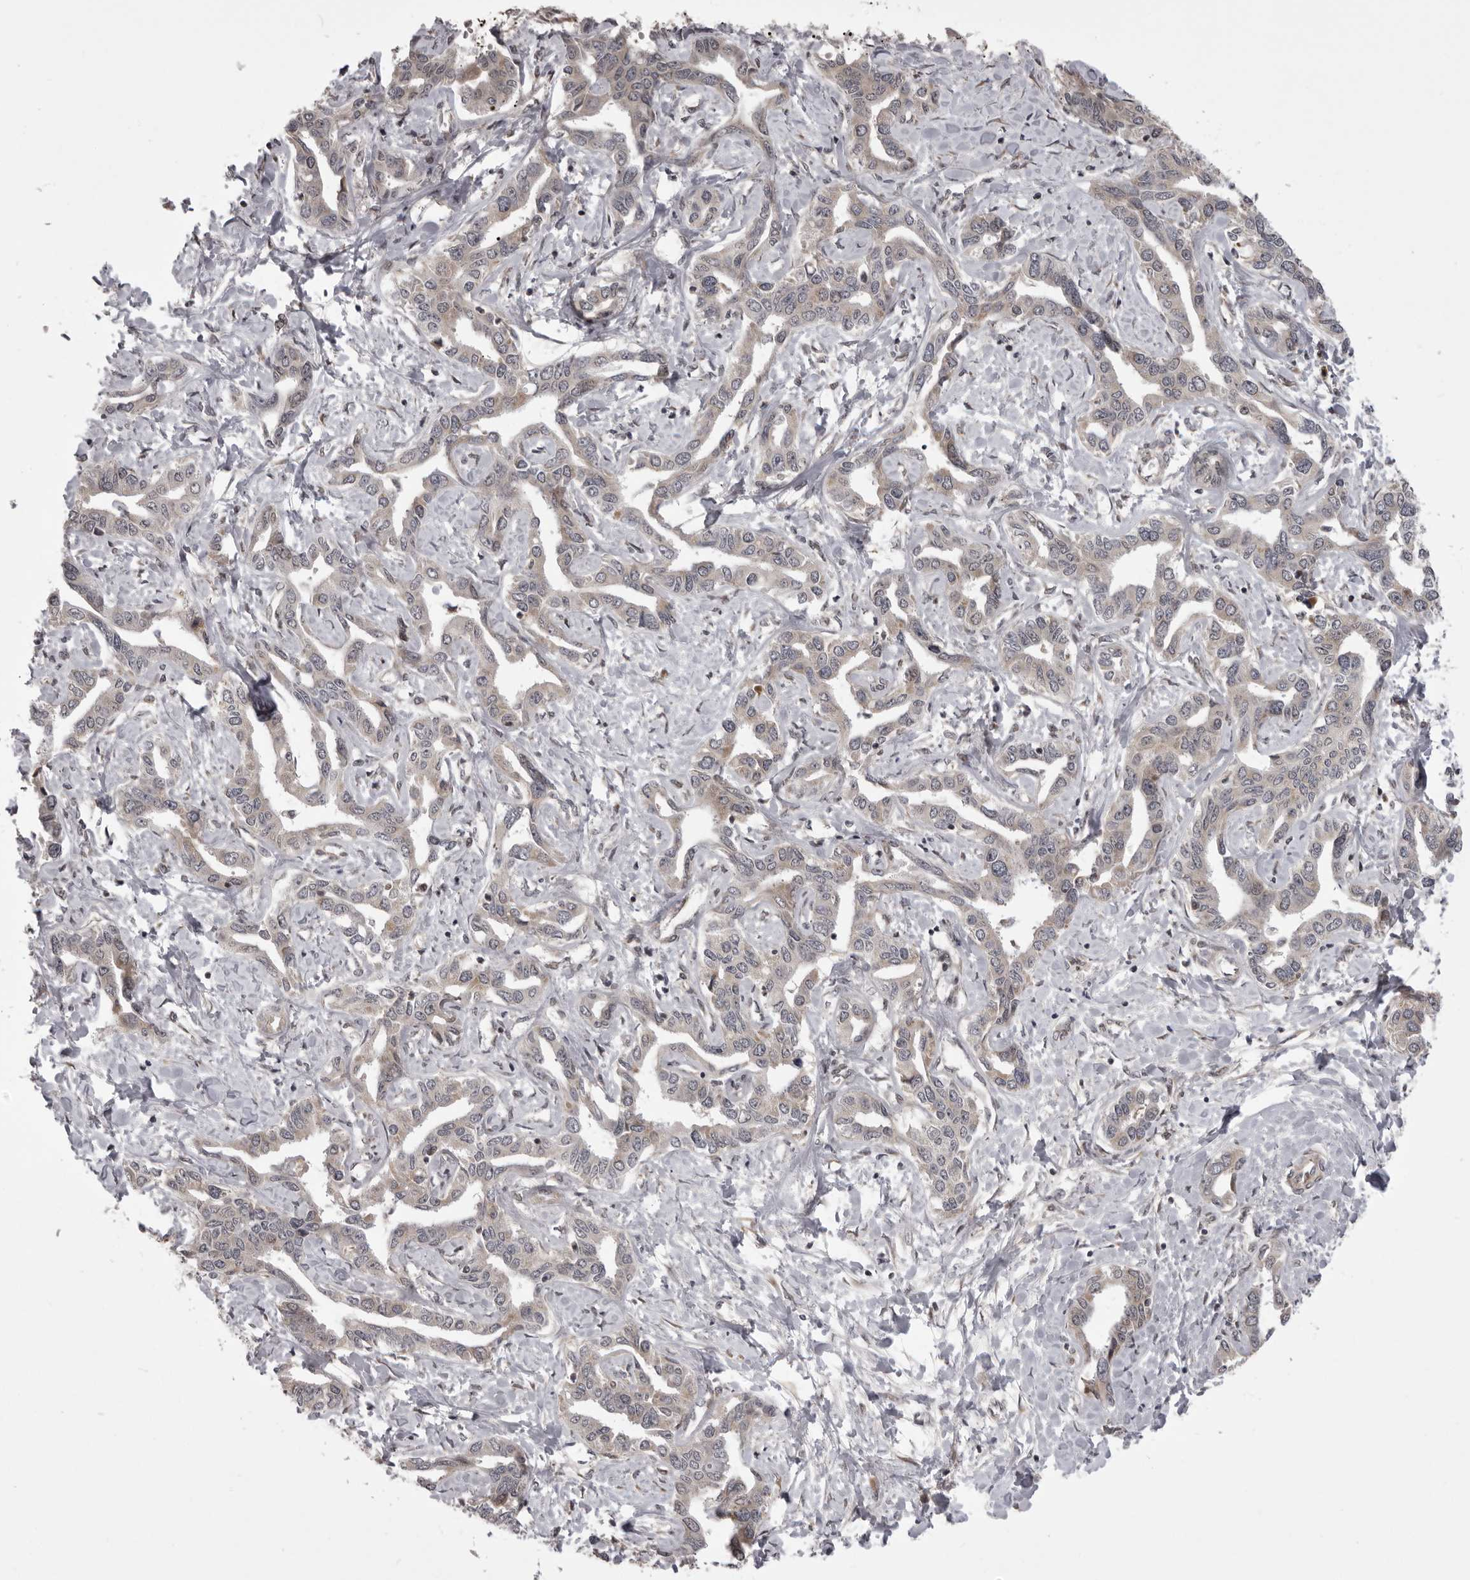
{"staining": {"intensity": "negative", "quantity": "none", "location": "none"}, "tissue": "liver cancer", "cell_type": "Tumor cells", "image_type": "cancer", "snomed": [{"axis": "morphology", "description": "Cholangiocarcinoma"}, {"axis": "topography", "description": "Liver"}], "caption": "High power microscopy image of an immunohistochemistry (IHC) photomicrograph of liver cancer, revealing no significant positivity in tumor cells.", "gene": "C1orf109", "patient": {"sex": "male", "age": 59}}